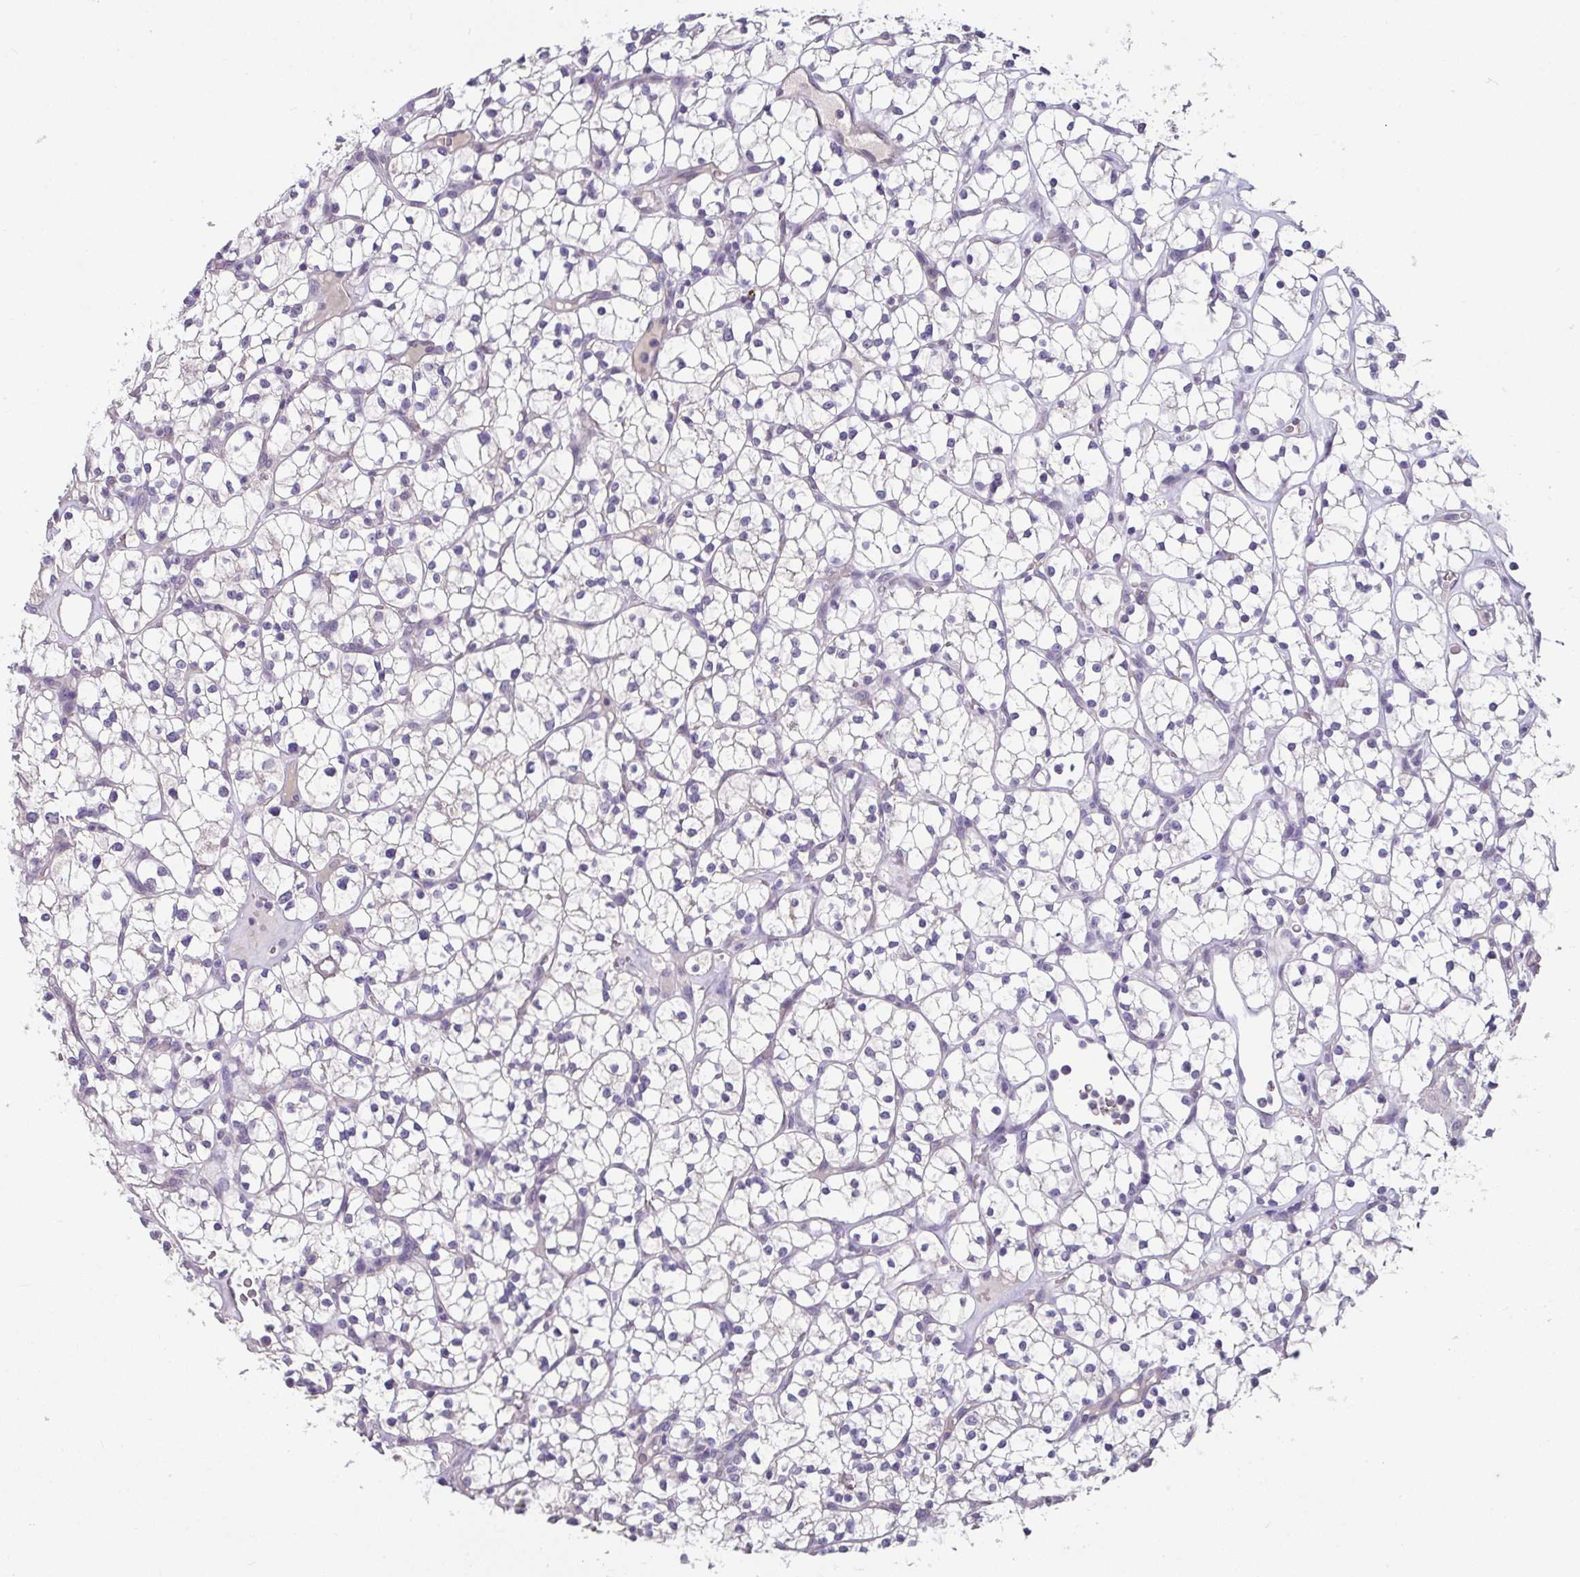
{"staining": {"intensity": "negative", "quantity": "none", "location": "none"}, "tissue": "renal cancer", "cell_type": "Tumor cells", "image_type": "cancer", "snomed": [{"axis": "morphology", "description": "Adenocarcinoma, NOS"}, {"axis": "topography", "description": "Kidney"}], "caption": "Histopathology image shows no protein expression in tumor cells of adenocarcinoma (renal) tissue.", "gene": "GLTPD2", "patient": {"sex": "female", "age": 64}}